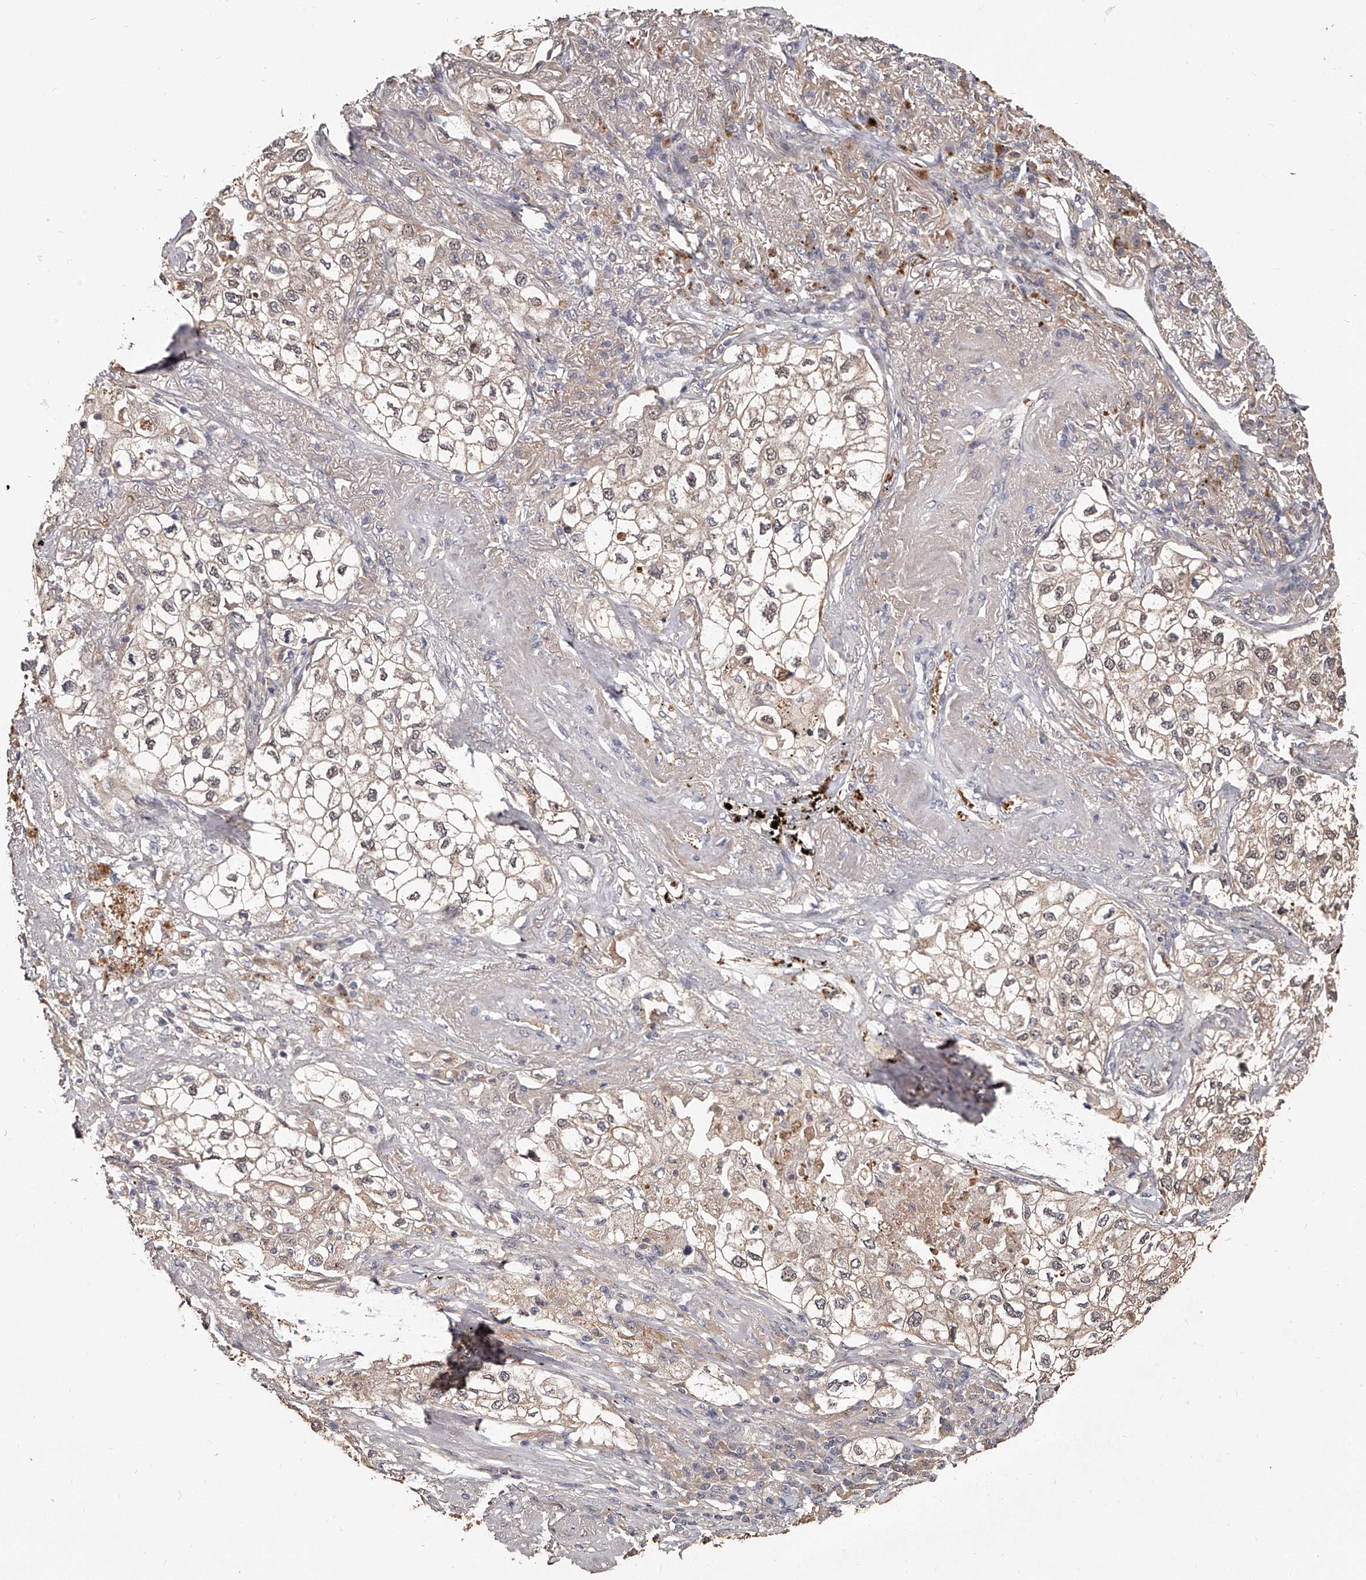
{"staining": {"intensity": "weak", "quantity": ">75%", "location": "nuclear"}, "tissue": "lung cancer", "cell_type": "Tumor cells", "image_type": "cancer", "snomed": [{"axis": "morphology", "description": "Adenocarcinoma, NOS"}, {"axis": "topography", "description": "Lung"}], "caption": "A histopathology image of human lung adenocarcinoma stained for a protein shows weak nuclear brown staining in tumor cells.", "gene": "URGCP", "patient": {"sex": "male", "age": 63}}